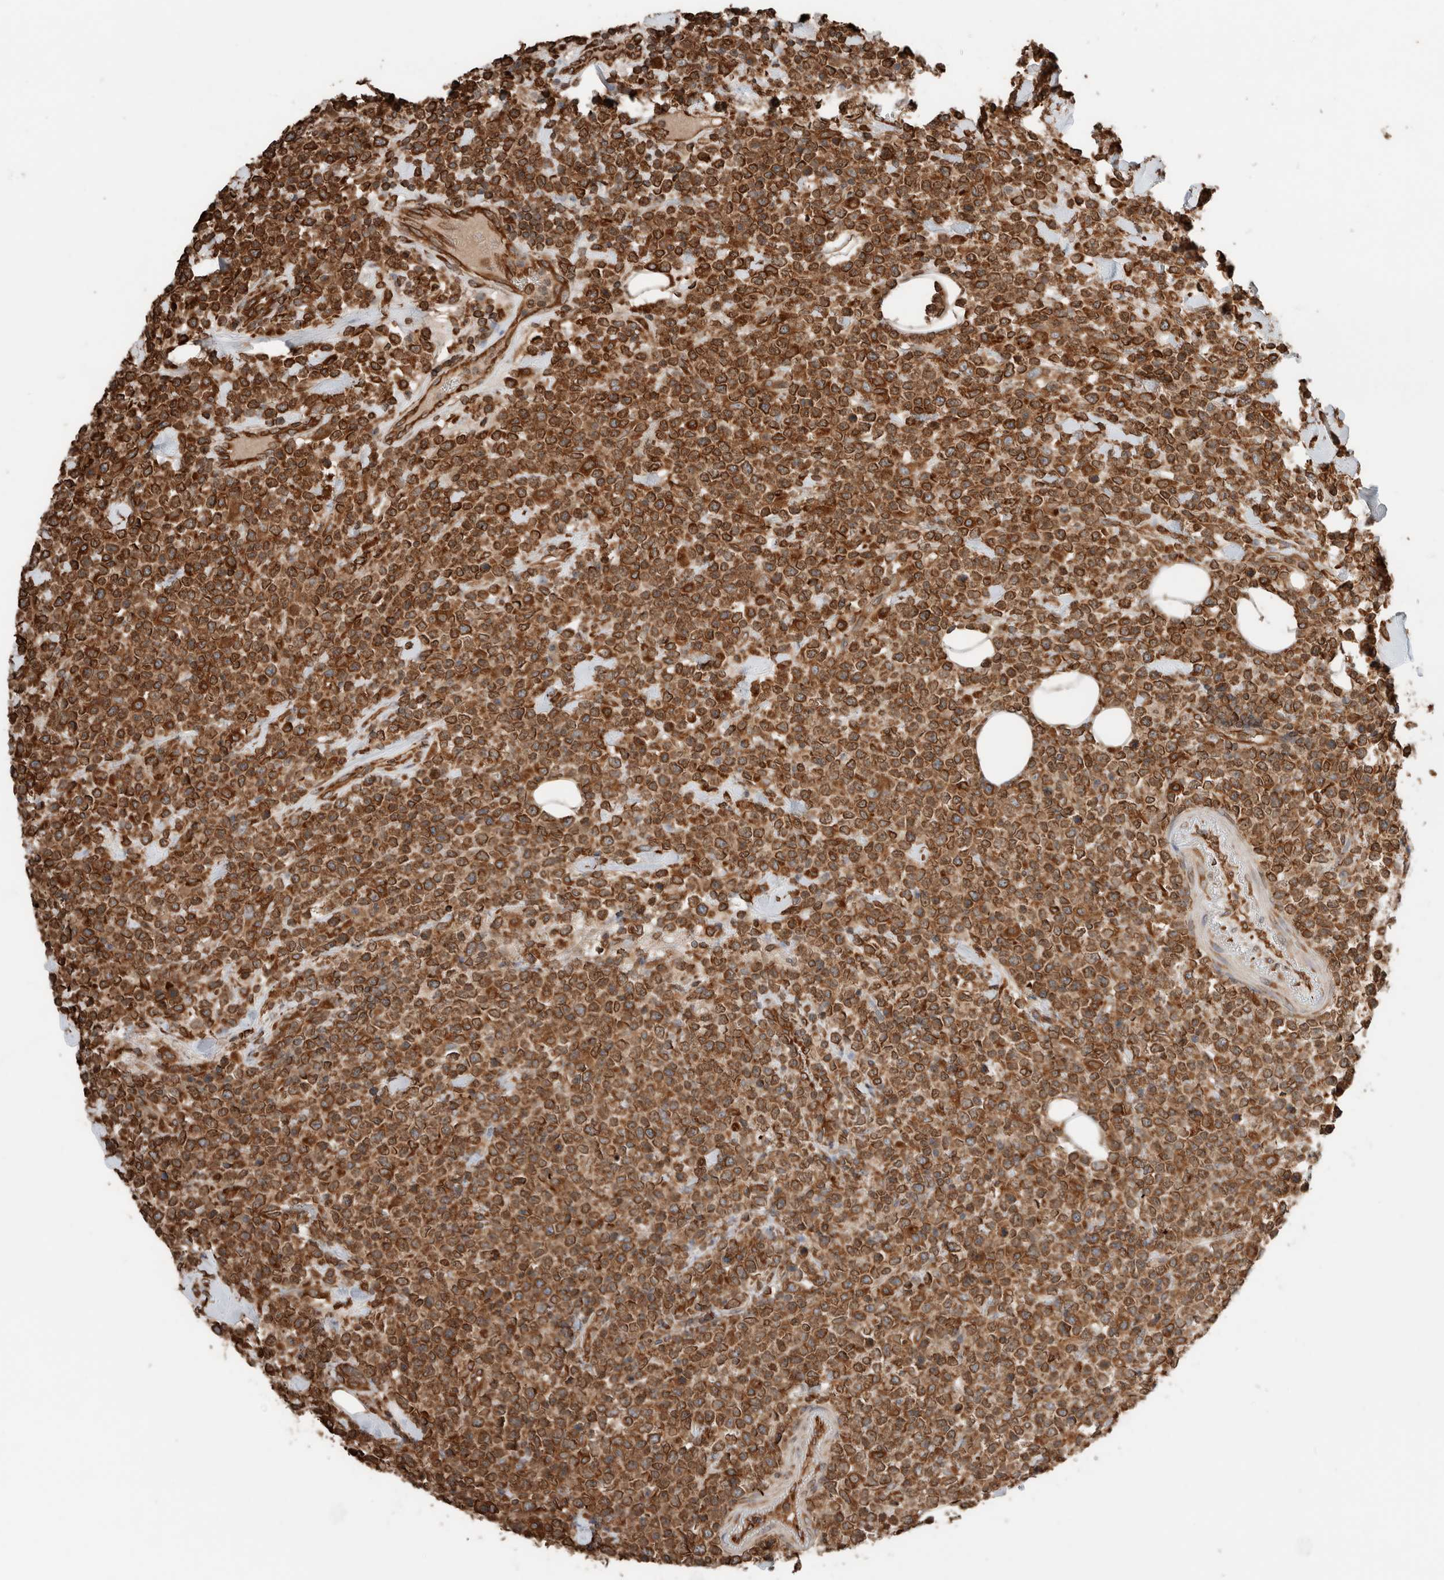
{"staining": {"intensity": "strong", "quantity": ">75%", "location": "cytoplasmic/membranous"}, "tissue": "lymphoma", "cell_type": "Tumor cells", "image_type": "cancer", "snomed": [{"axis": "morphology", "description": "Malignant lymphoma, non-Hodgkin's type, High grade"}, {"axis": "topography", "description": "Colon"}], "caption": "IHC (DAB (3,3'-diaminobenzidine)) staining of human malignant lymphoma, non-Hodgkin's type (high-grade) exhibits strong cytoplasmic/membranous protein expression in approximately >75% of tumor cells.", "gene": "ERAP2", "patient": {"sex": "female", "age": 53}}